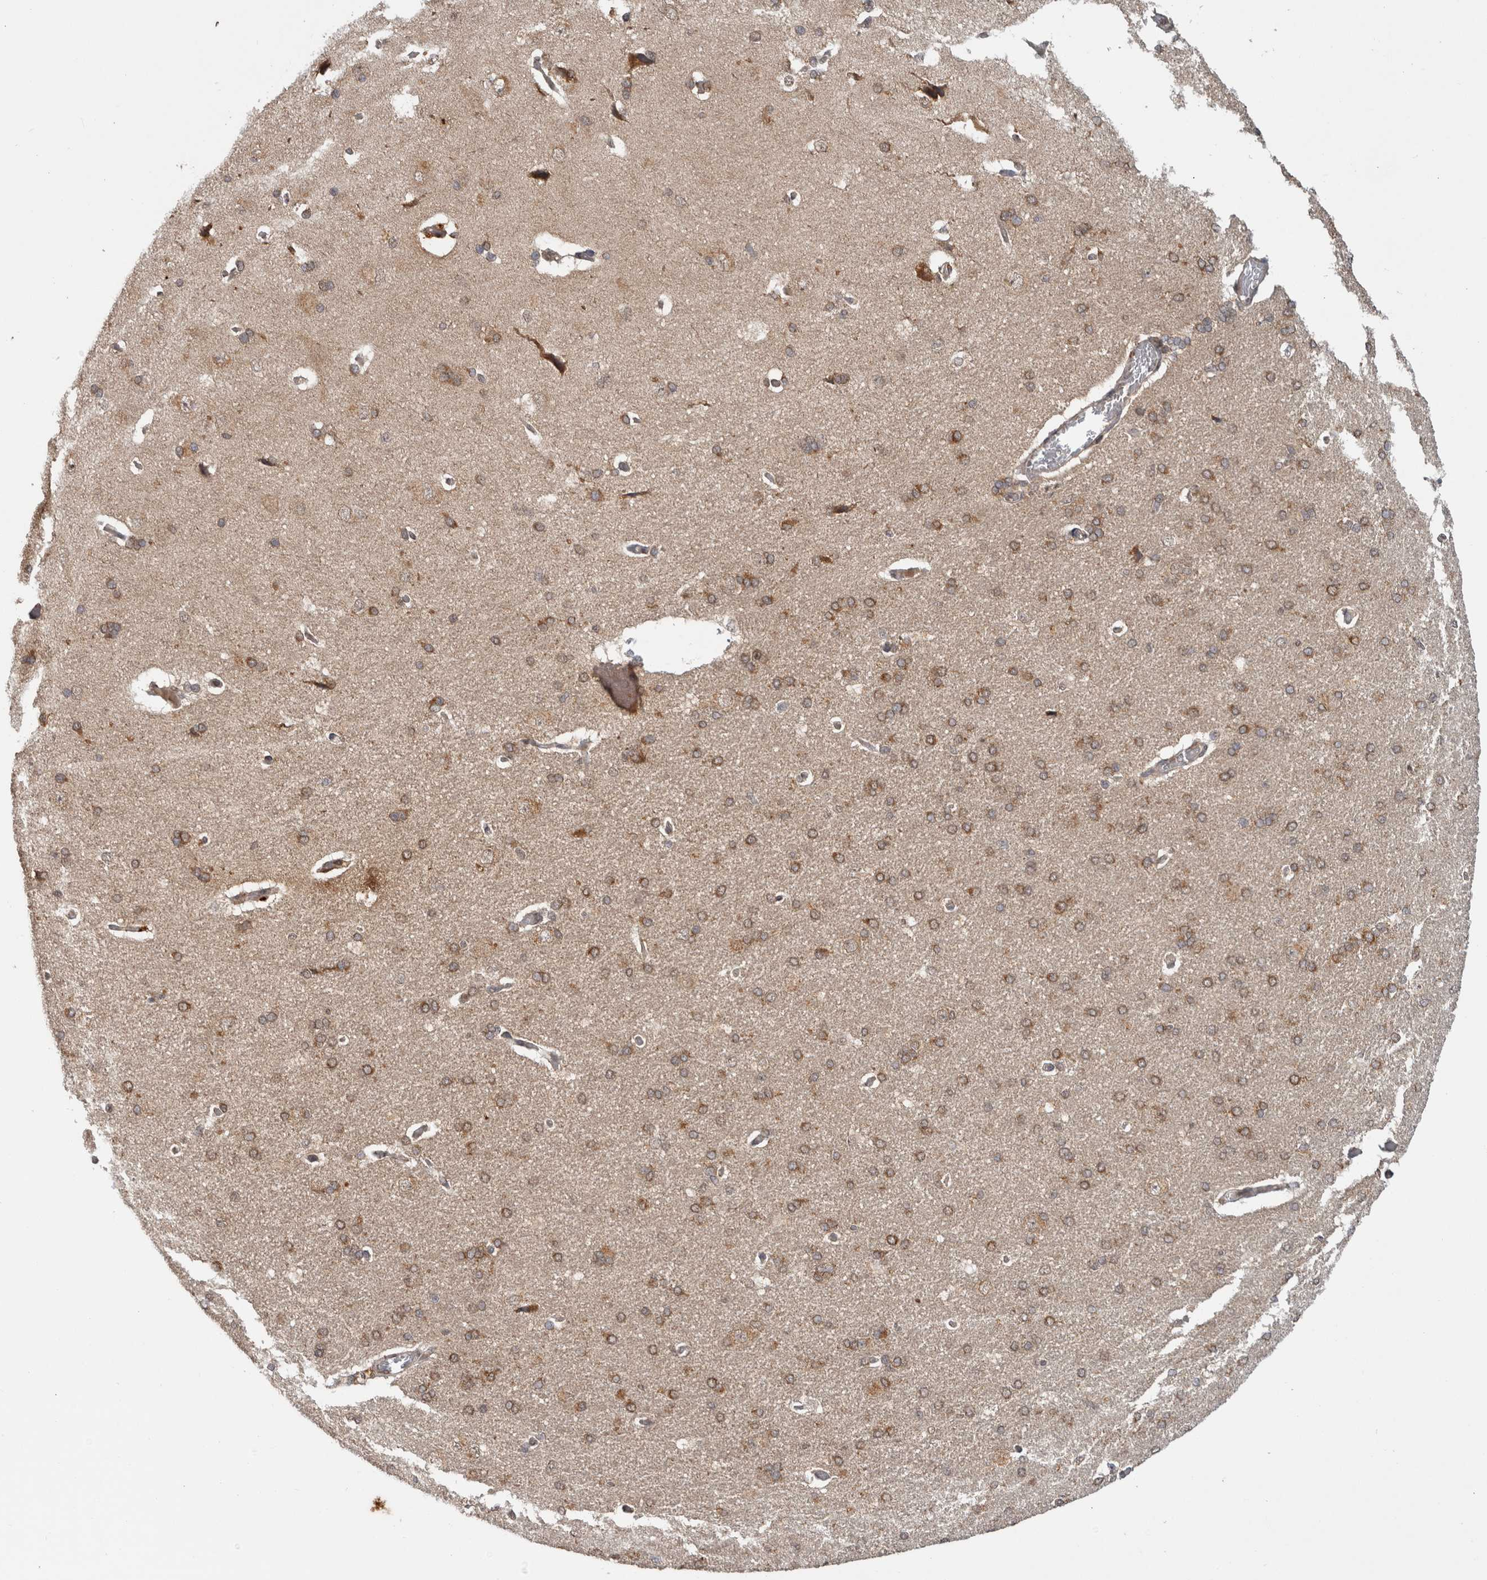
{"staining": {"intensity": "weak", "quantity": "25%-75%", "location": "cytoplasmic/membranous"}, "tissue": "cerebral cortex", "cell_type": "Endothelial cells", "image_type": "normal", "snomed": [{"axis": "morphology", "description": "Normal tissue, NOS"}, {"axis": "topography", "description": "Cerebral cortex"}], "caption": "Human cerebral cortex stained for a protein (brown) shows weak cytoplasmic/membranous positive expression in approximately 25%-75% of endothelial cells.", "gene": "HMOX2", "patient": {"sex": "male", "age": 62}}